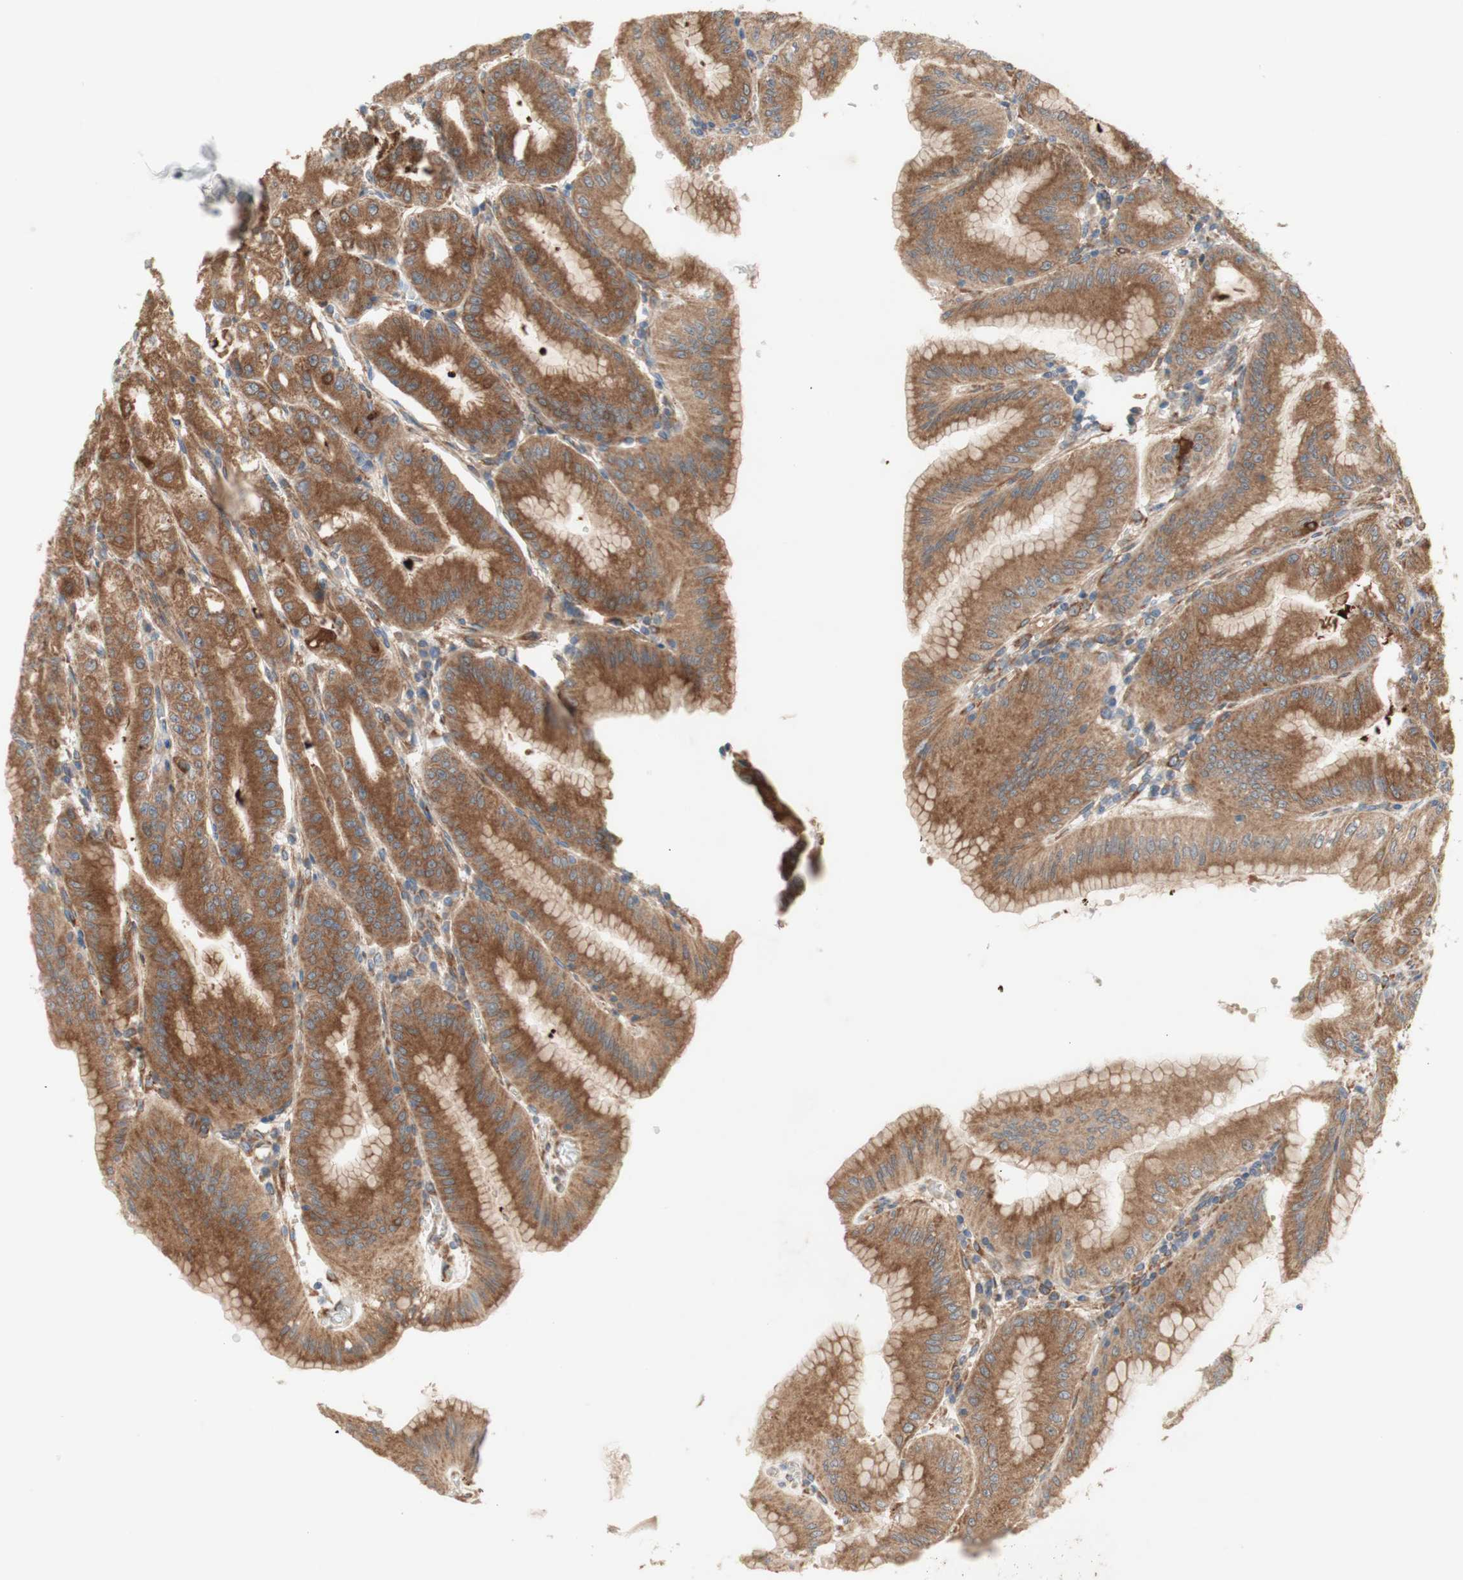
{"staining": {"intensity": "strong", "quantity": ">75%", "location": "cytoplasmic/membranous"}, "tissue": "stomach", "cell_type": "Glandular cells", "image_type": "normal", "snomed": [{"axis": "morphology", "description": "Normal tissue, NOS"}, {"axis": "topography", "description": "Stomach, lower"}], "caption": "Brown immunohistochemical staining in unremarkable human stomach shows strong cytoplasmic/membranous expression in about >75% of glandular cells.", "gene": "SOCS2", "patient": {"sex": "male", "age": 71}}